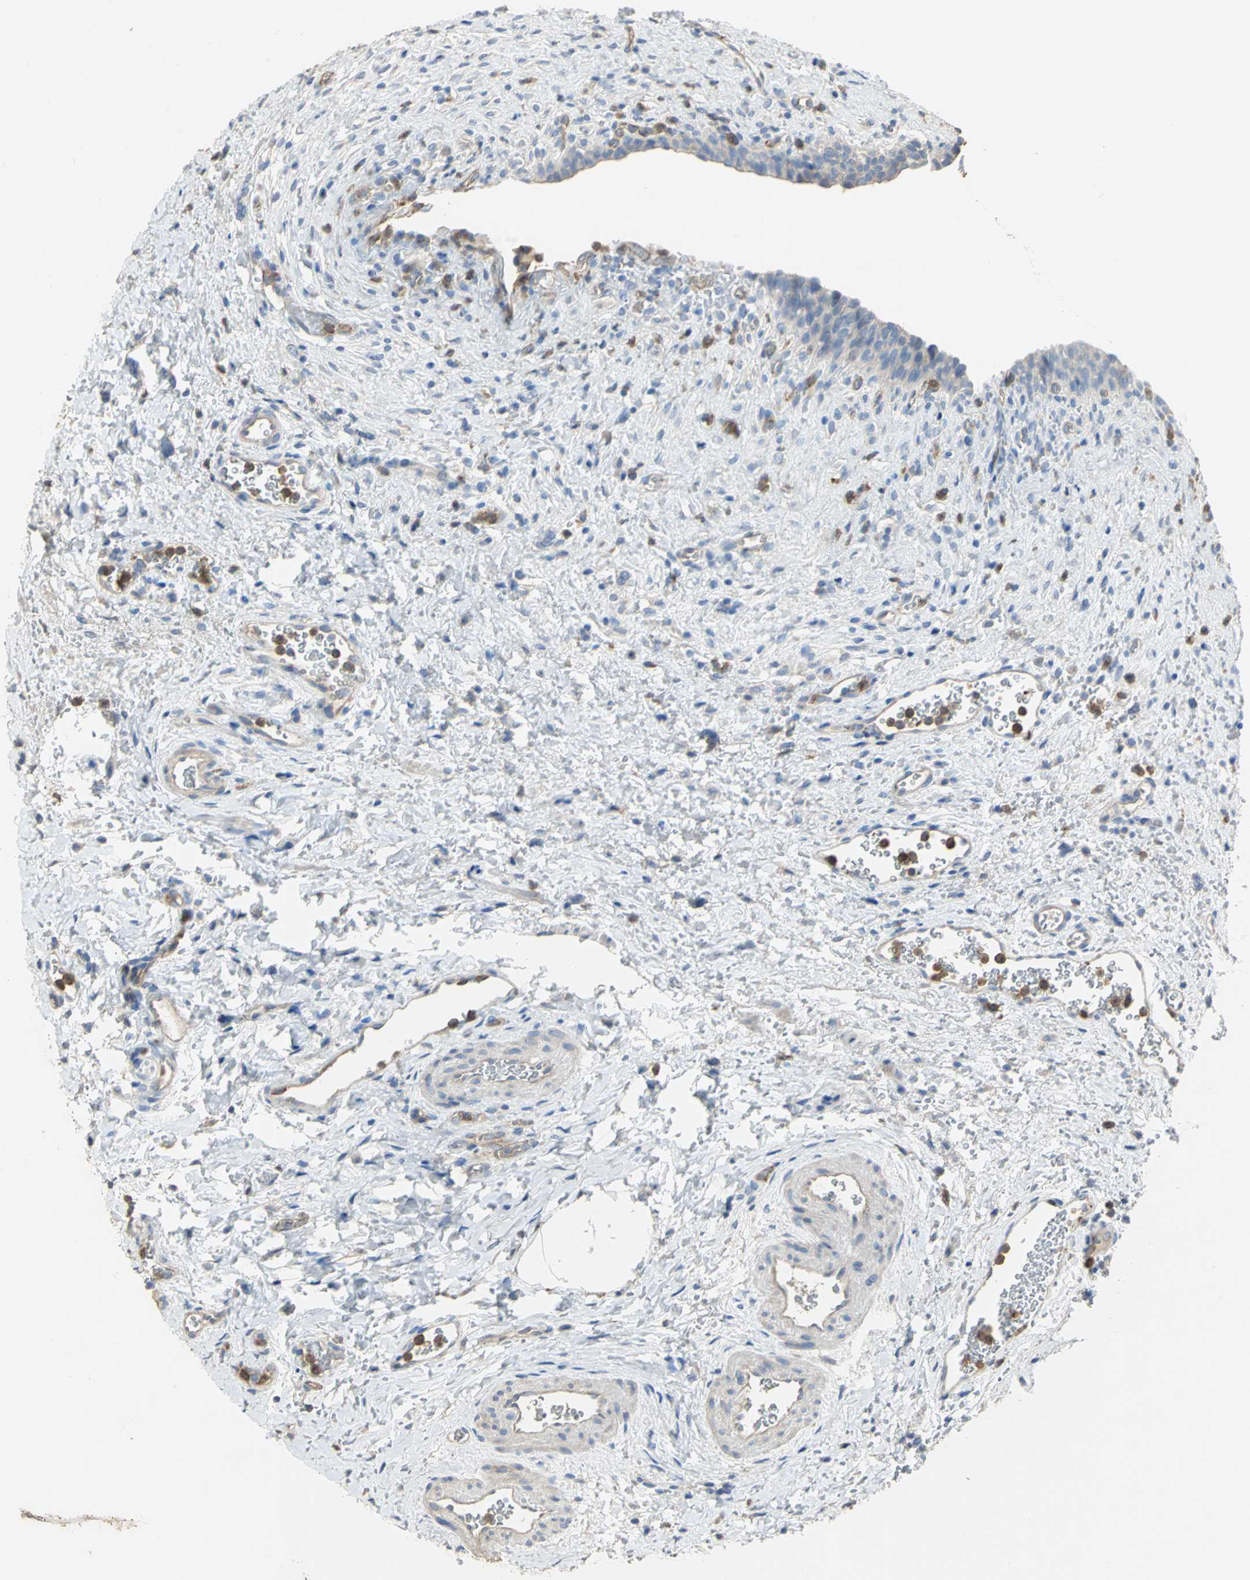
{"staining": {"intensity": "moderate", "quantity": "<25%", "location": "cytoplasmic/membranous"}, "tissue": "urinary bladder", "cell_type": "Urothelial cells", "image_type": "normal", "snomed": [{"axis": "morphology", "description": "Normal tissue, NOS"}, {"axis": "morphology", "description": "Dysplasia, NOS"}, {"axis": "topography", "description": "Urinary bladder"}], "caption": "IHC of normal human urinary bladder exhibits low levels of moderate cytoplasmic/membranous positivity in about <25% of urothelial cells.", "gene": "DLGAP5", "patient": {"sex": "male", "age": 35}}